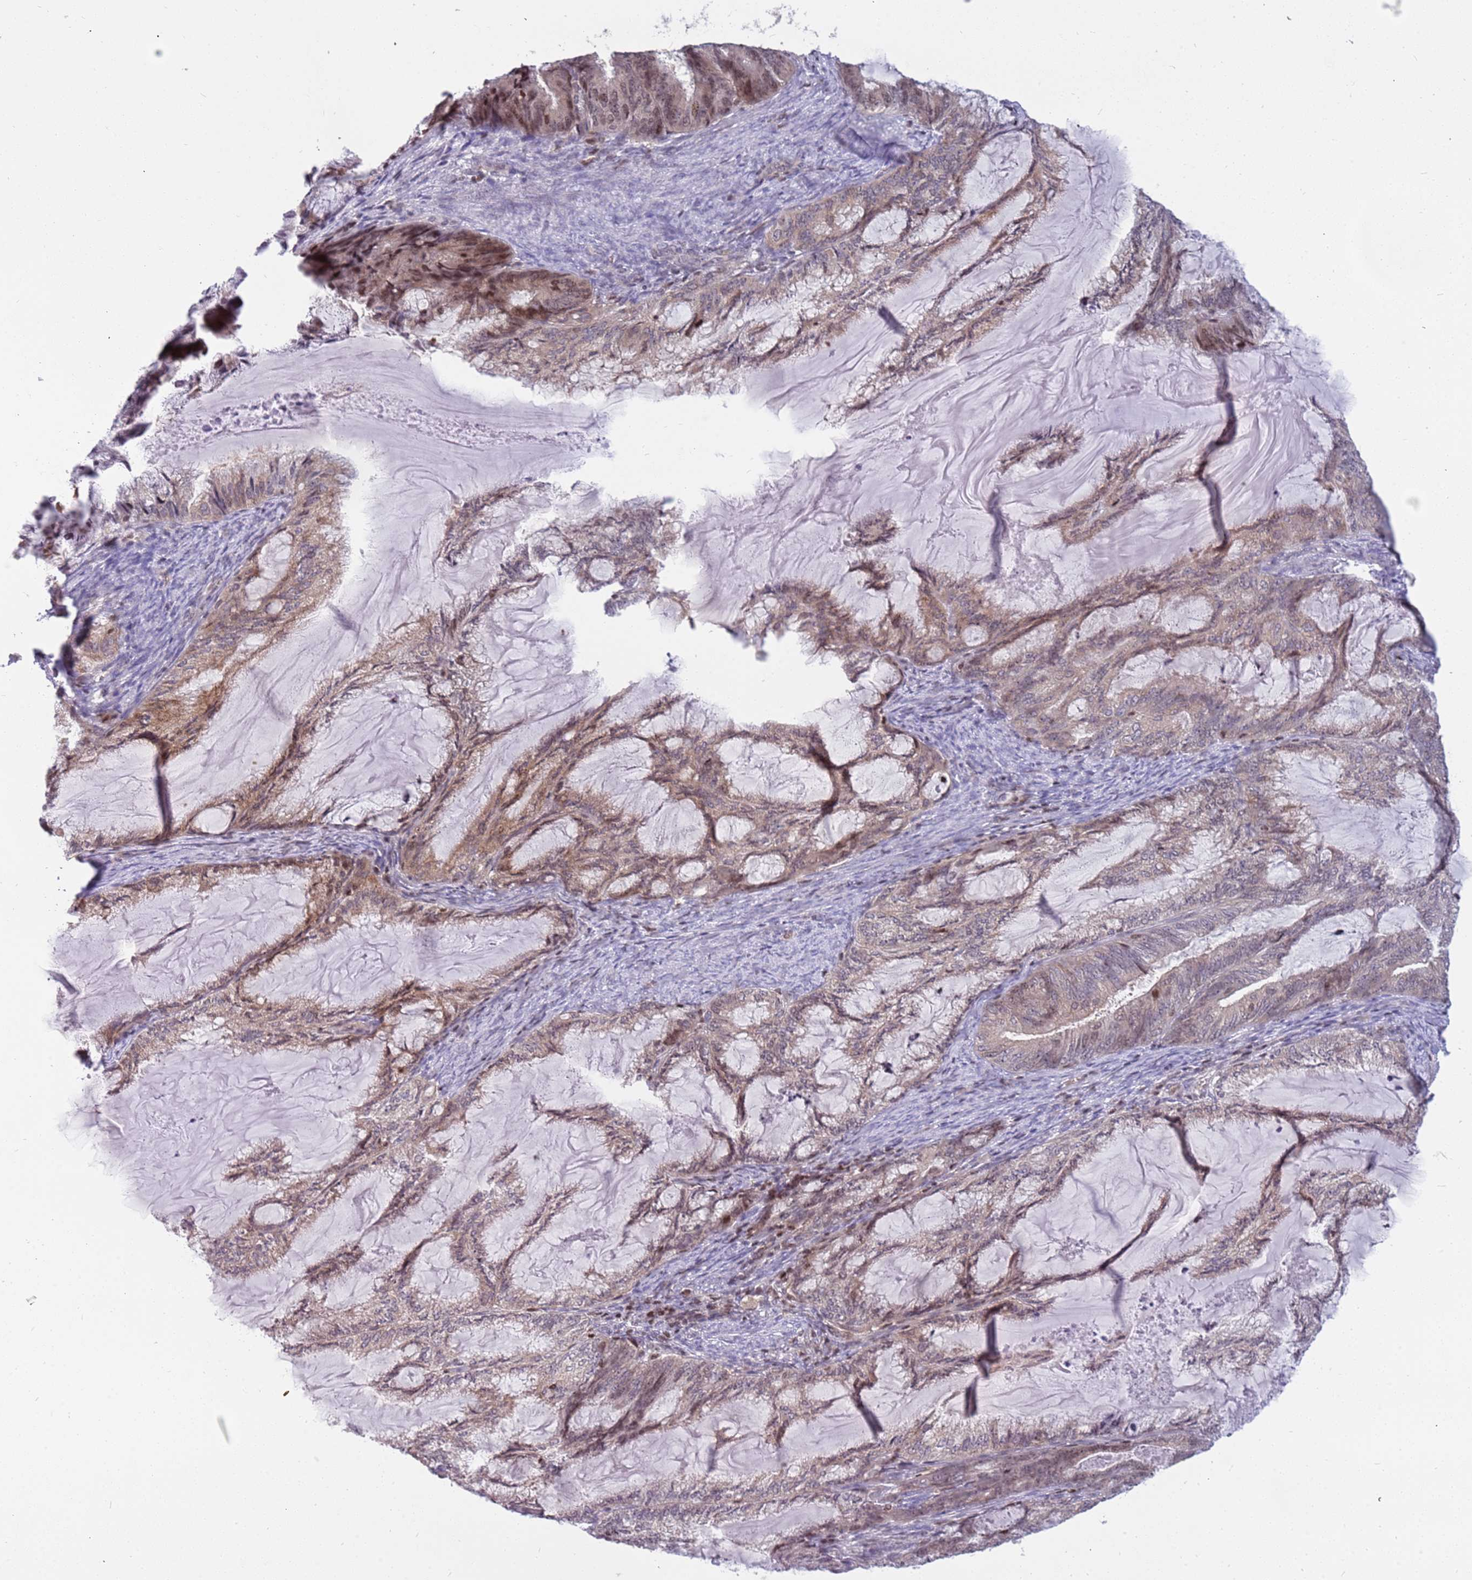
{"staining": {"intensity": "weak", "quantity": ">75%", "location": "cytoplasmic/membranous,nuclear"}, "tissue": "endometrial cancer", "cell_type": "Tumor cells", "image_type": "cancer", "snomed": [{"axis": "morphology", "description": "Adenocarcinoma, NOS"}, {"axis": "topography", "description": "Endometrium"}], "caption": "Protein analysis of endometrial cancer (adenocarcinoma) tissue demonstrates weak cytoplasmic/membranous and nuclear expression in approximately >75% of tumor cells.", "gene": "ARHGEF5", "patient": {"sex": "female", "age": 86}}